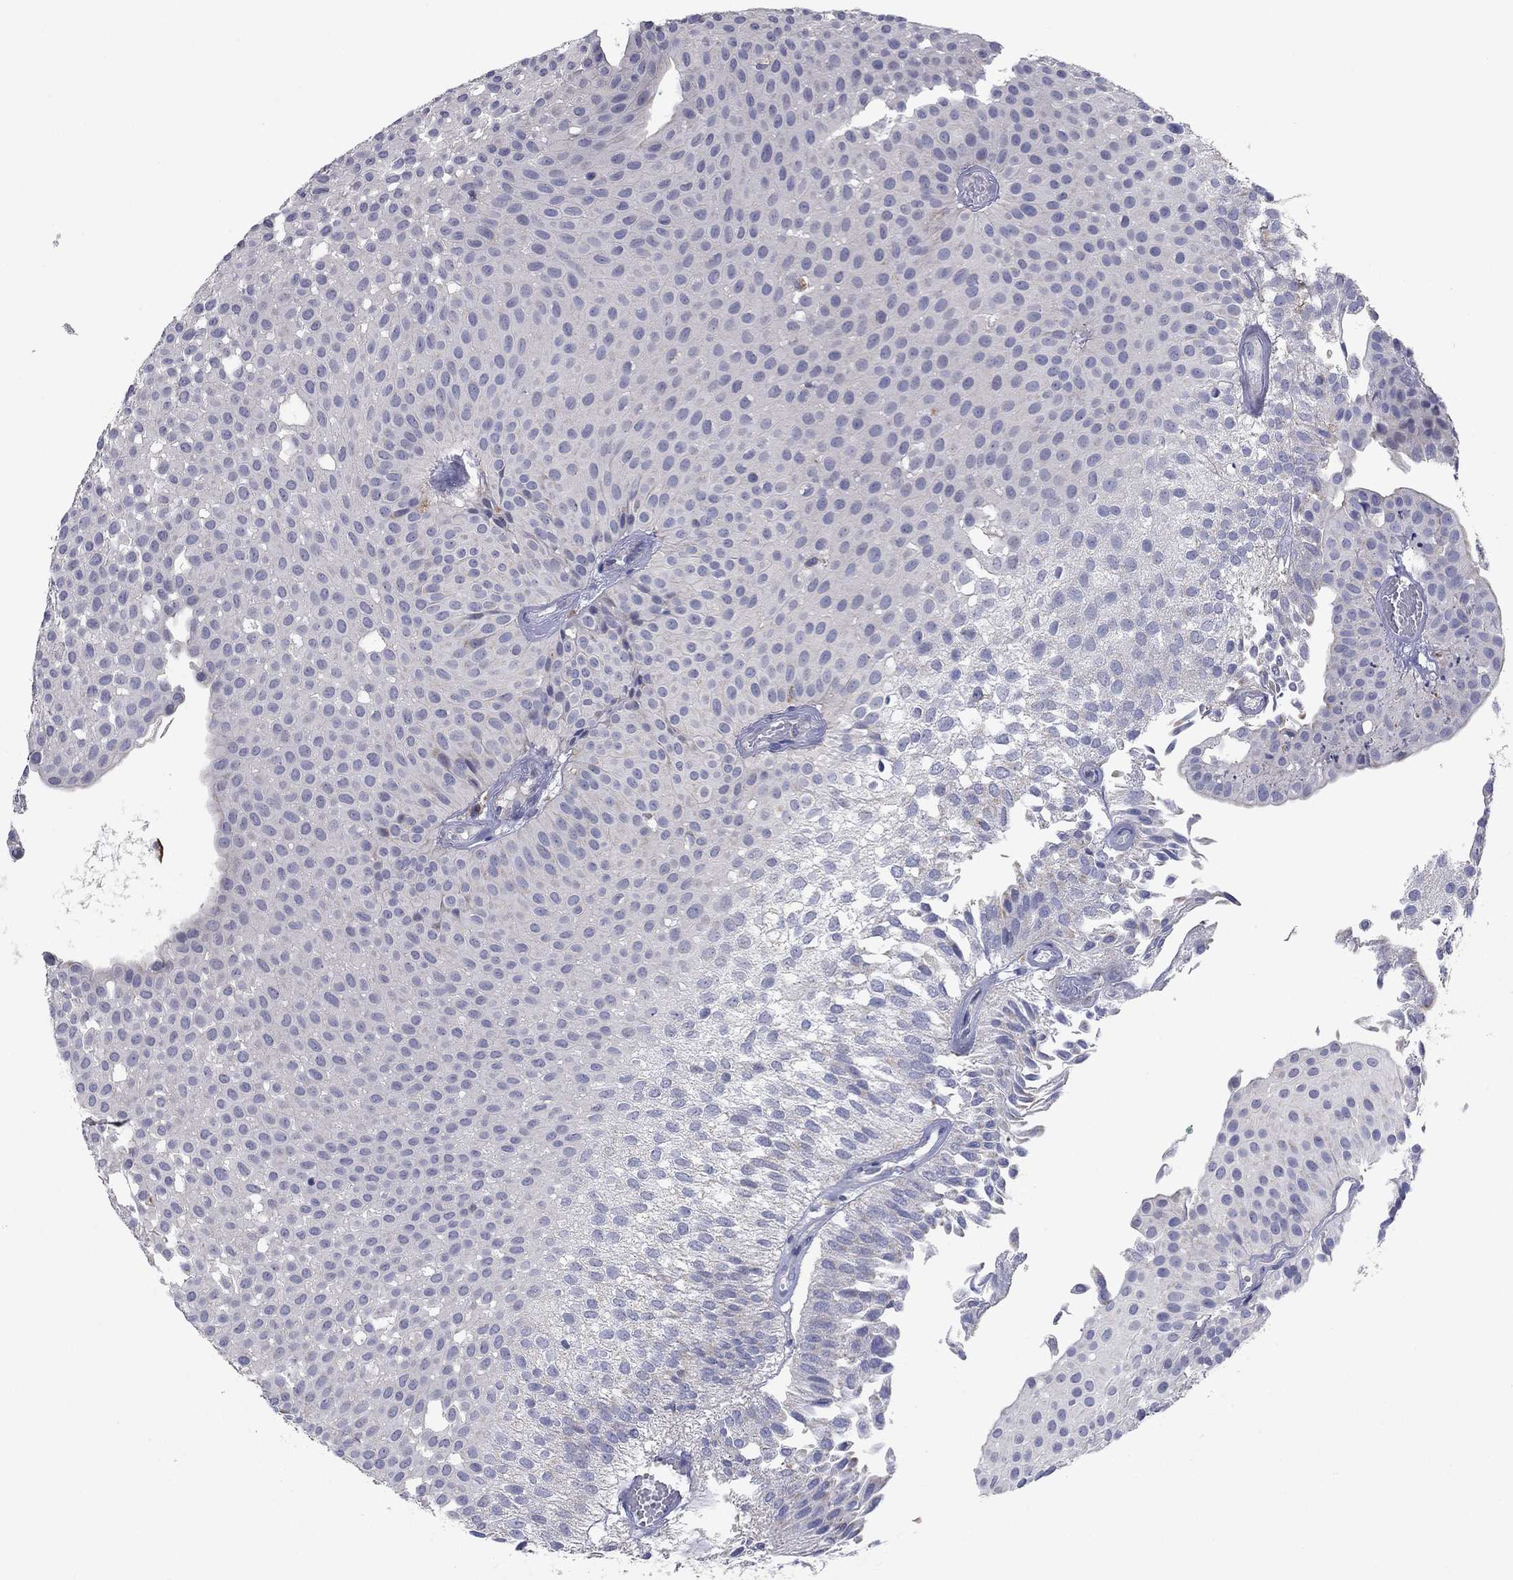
{"staining": {"intensity": "negative", "quantity": "none", "location": "none"}, "tissue": "urothelial cancer", "cell_type": "Tumor cells", "image_type": "cancer", "snomed": [{"axis": "morphology", "description": "Urothelial carcinoma, Low grade"}, {"axis": "topography", "description": "Urinary bladder"}], "caption": "The image displays no staining of tumor cells in low-grade urothelial carcinoma.", "gene": "PTGDS", "patient": {"sex": "male", "age": 64}}